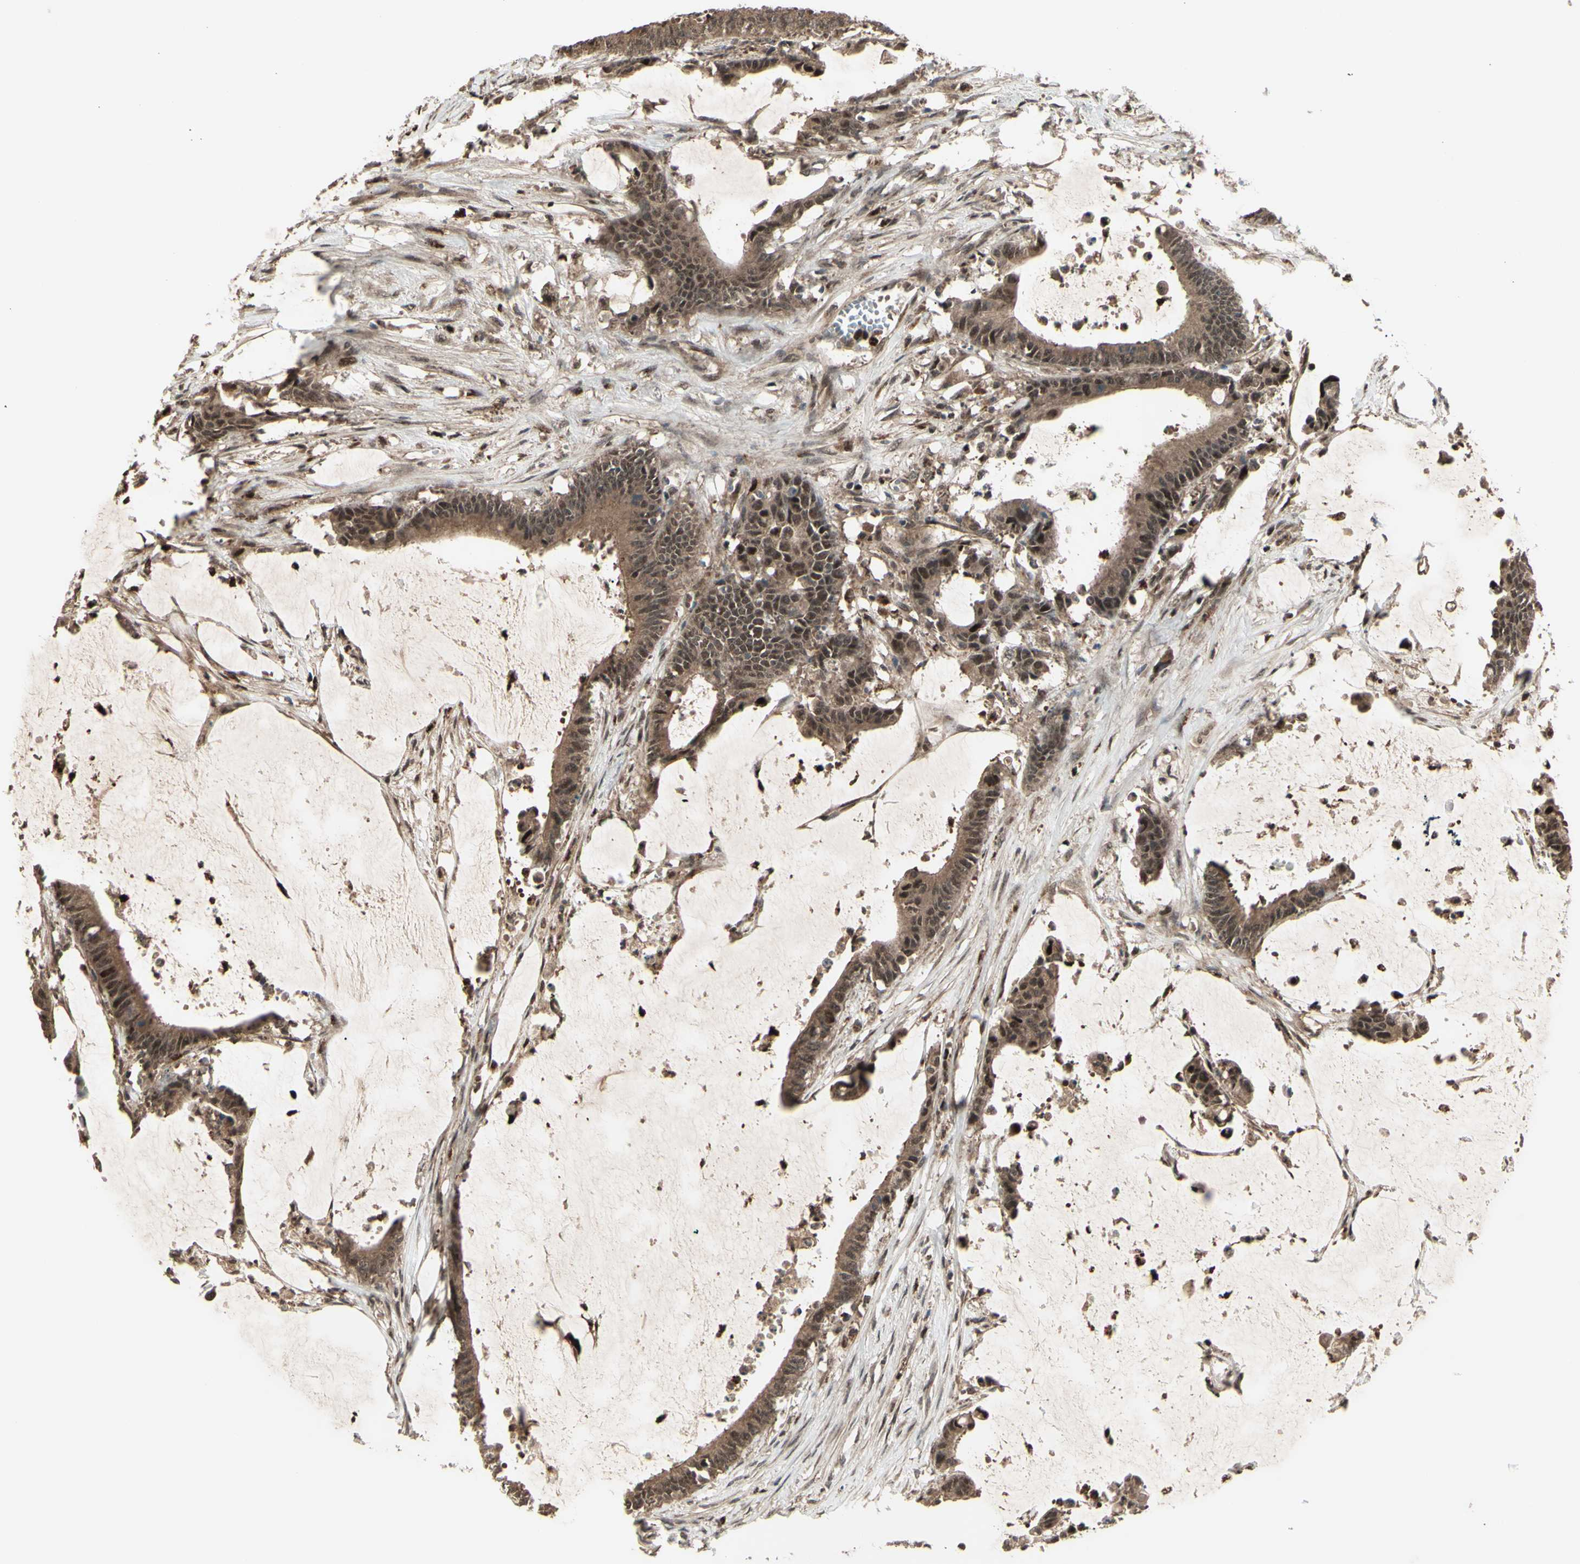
{"staining": {"intensity": "strong", "quantity": ">75%", "location": "cytoplasmic/membranous,nuclear"}, "tissue": "colorectal cancer", "cell_type": "Tumor cells", "image_type": "cancer", "snomed": [{"axis": "morphology", "description": "Adenocarcinoma, NOS"}, {"axis": "topography", "description": "Rectum"}], "caption": "Colorectal cancer was stained to show a protein in brown. There is high levels of strong cytoplasmic/membranous and nuclear positivity in approximately >75% of tumor cells. The staining is performed using DAB (3,3'-diaminobenzidine) brown chromogen to label protein expression. The nuclei are counter-stained blue using hematoxylin.", "gene": "MLF2", "patient": {"sex": "female", "age": 66}}